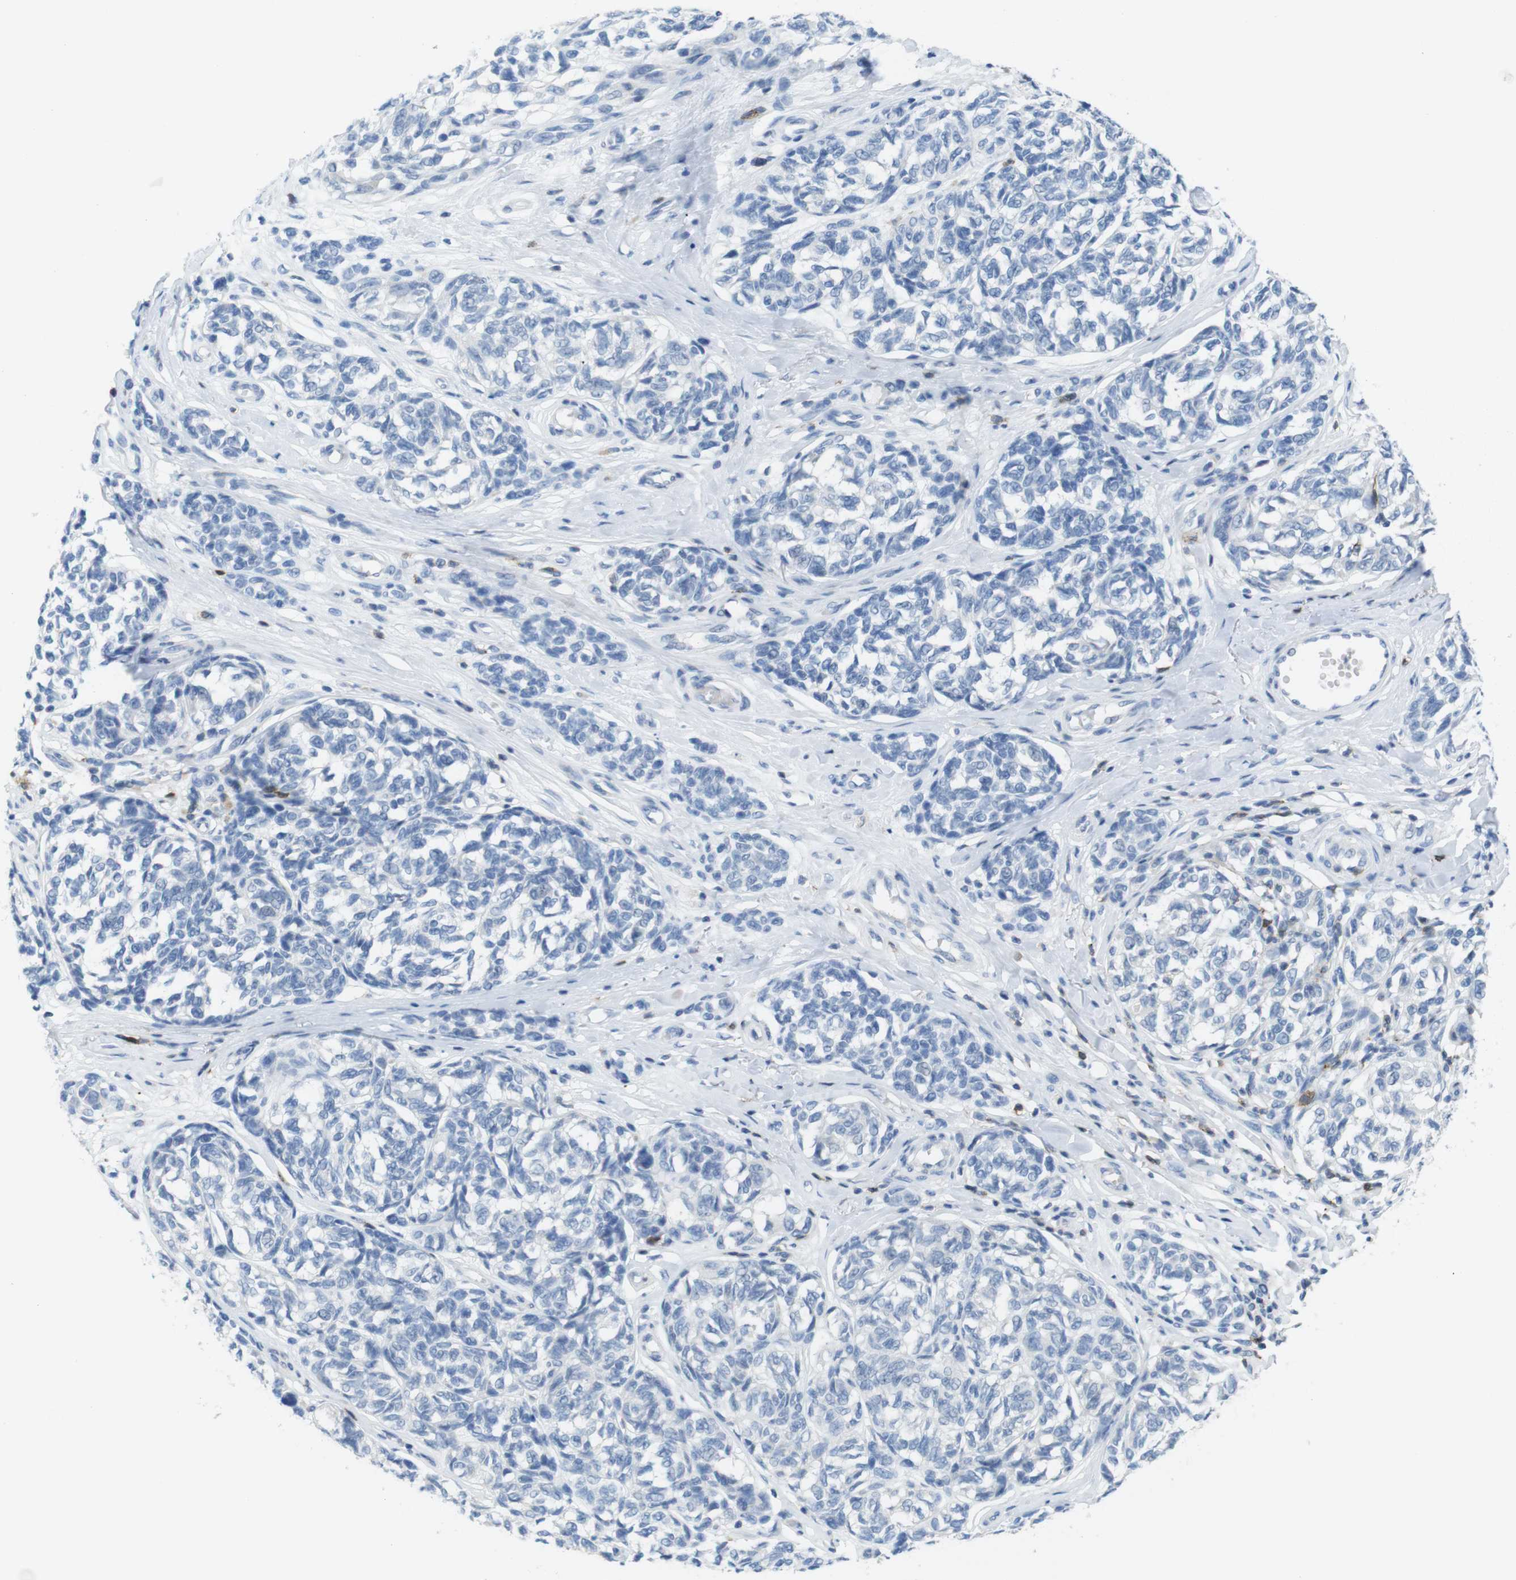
{"staining": {"intensity": "negative", "quantity": "none", "location": "none"}, "tissue": "melanoma", "cell_type": "Tumor cells", "image_type": "cancer", "snomed": [{"axis": "morphology", "description": "Malignant melanoma, NOS"}, {"axis": "topography", "description": "Skin"}], "caption": "The photomicrograph shows no significant expression in tumor cells of malignant melanoma.", "gene": "CD5", "patient": {"sex": "female", "age": 64}}